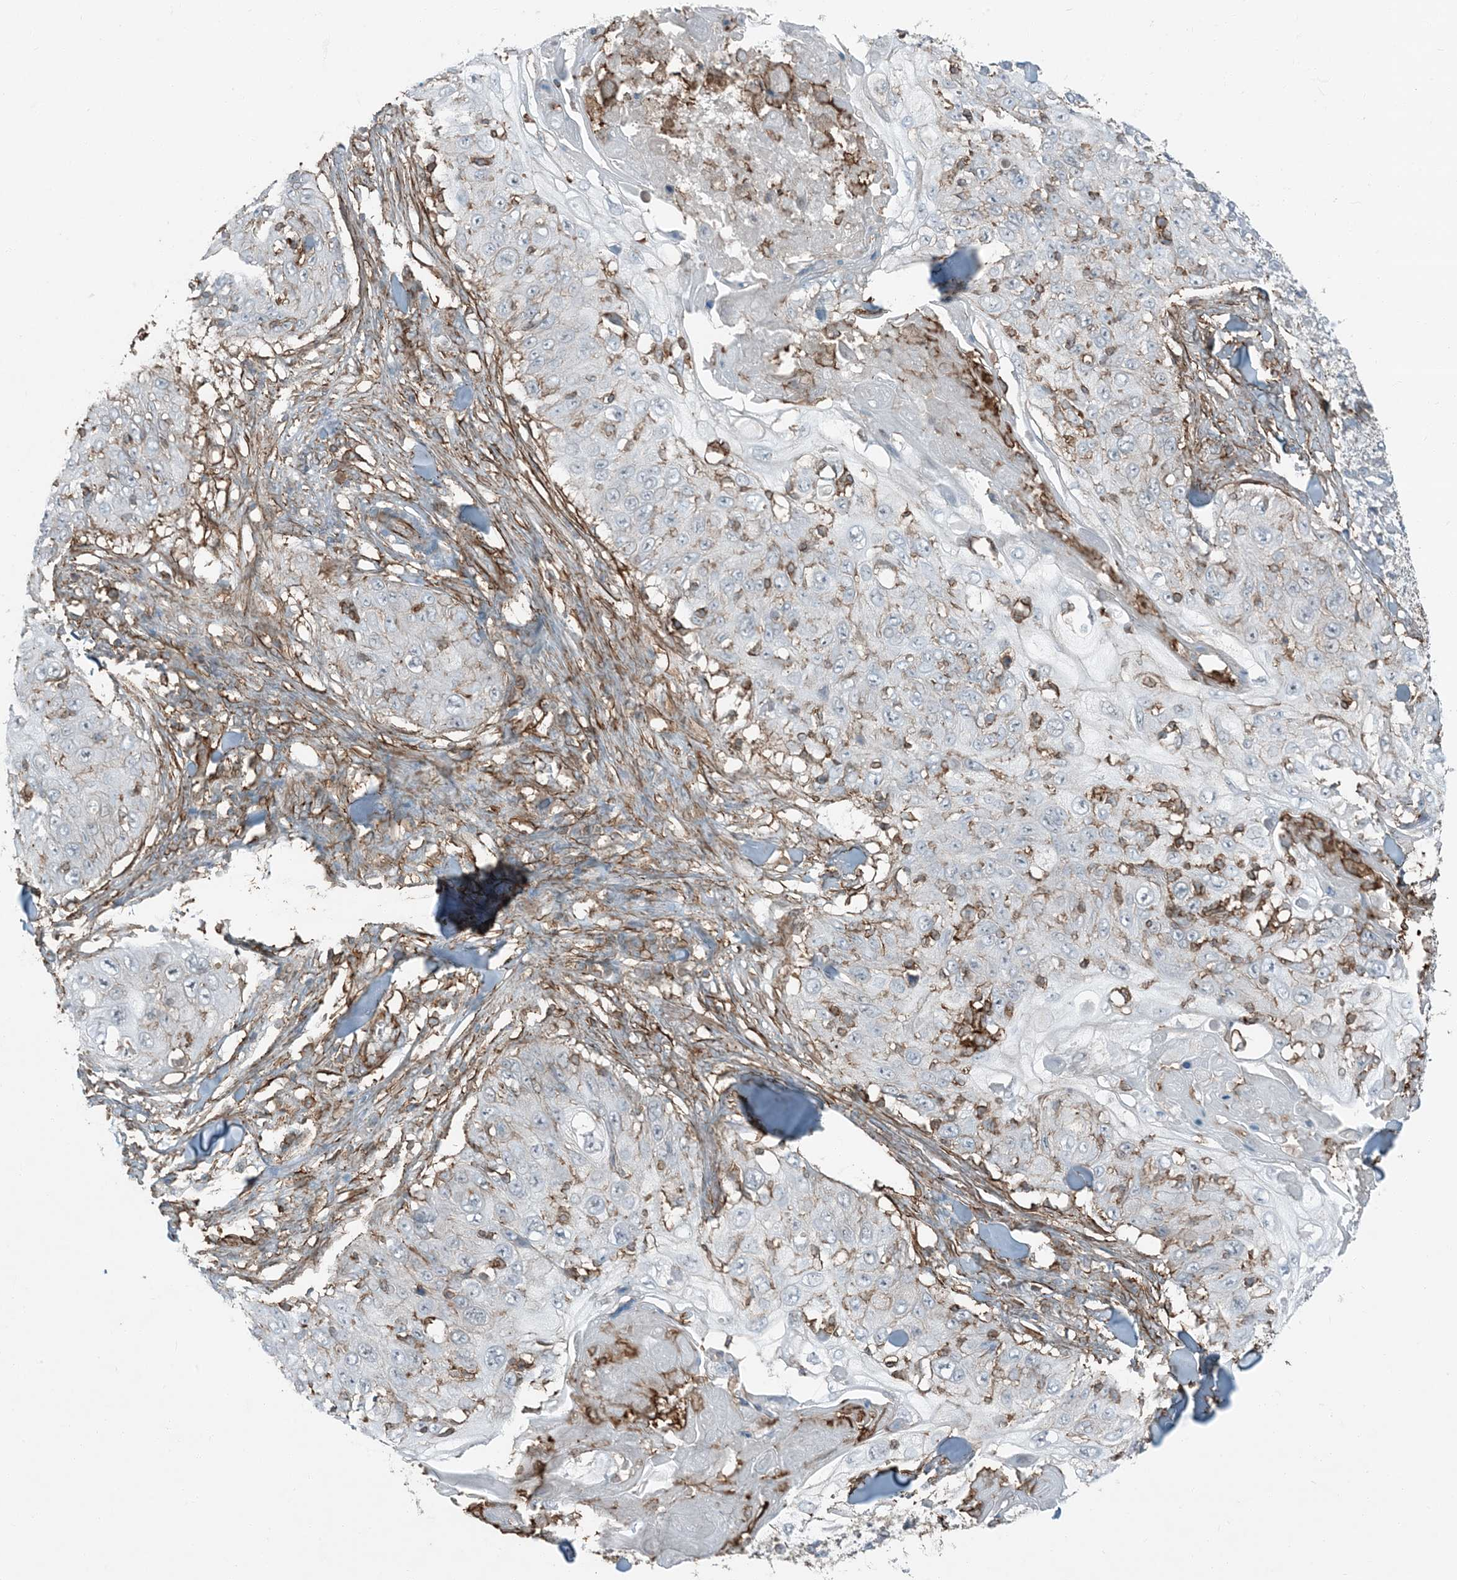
{"staining": {"intensity": "negative", "quantity": "none", "location": "none"}, "tissue": "skin cancer", "cell_type": "Tumor cells", "image_type": "cancer", "snomed": [{"axis": "morphology", "description": "Squamous cell carcinoma, NOS"}, {"axis": "topography", "description": "Skin"}], "caption": "High magnification brightfield microscopy of skin cancer stained with DAB (3,3'-diaminobenzidine) (brown) and counterstained with hematoxylin (blue): tumor cells show no significant positivity.", "gene": "APOBEC3C", "patient": {"sex": "male", "age": 86}}